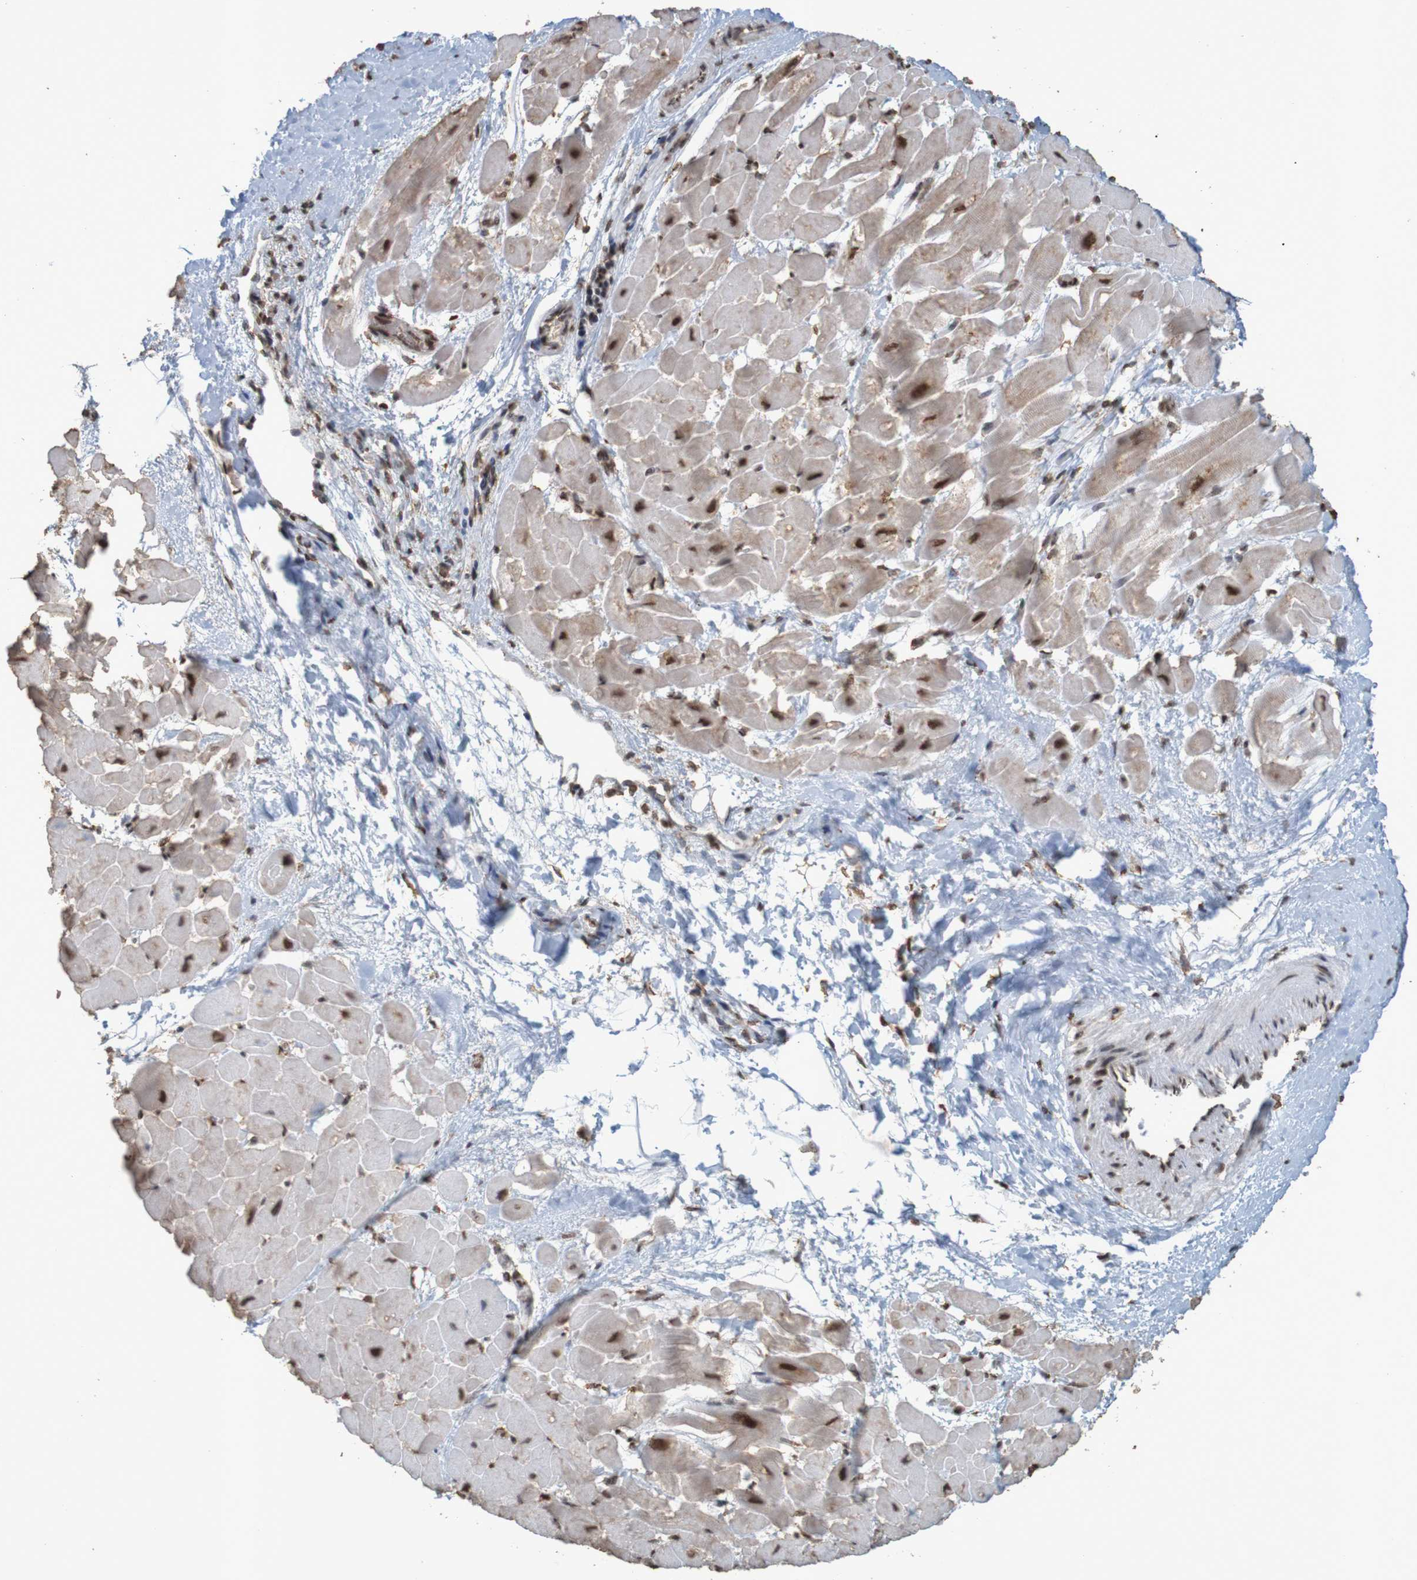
{"staining": {"intensity": "strong", "quantity": ">75%", "location": "cytoplasmic/membranous,nuclear"}, "tissue": "heart muscle", "cell_type": "Cardiomyocytes", "image_type": "normal", "snomed": [{"axis": "morphology", "description": "Normal tissue, NOS"}, {"axis": "topography", "description": "Heart"}], "caption": "A micrograph of human heart muscle stained for a protein demonstrates strong cytoplasmic/membranous,nuclear brown staining in cardiomyocytes.", "gene": "GFI1", "patient": {"sex": "male", "age": 45}}